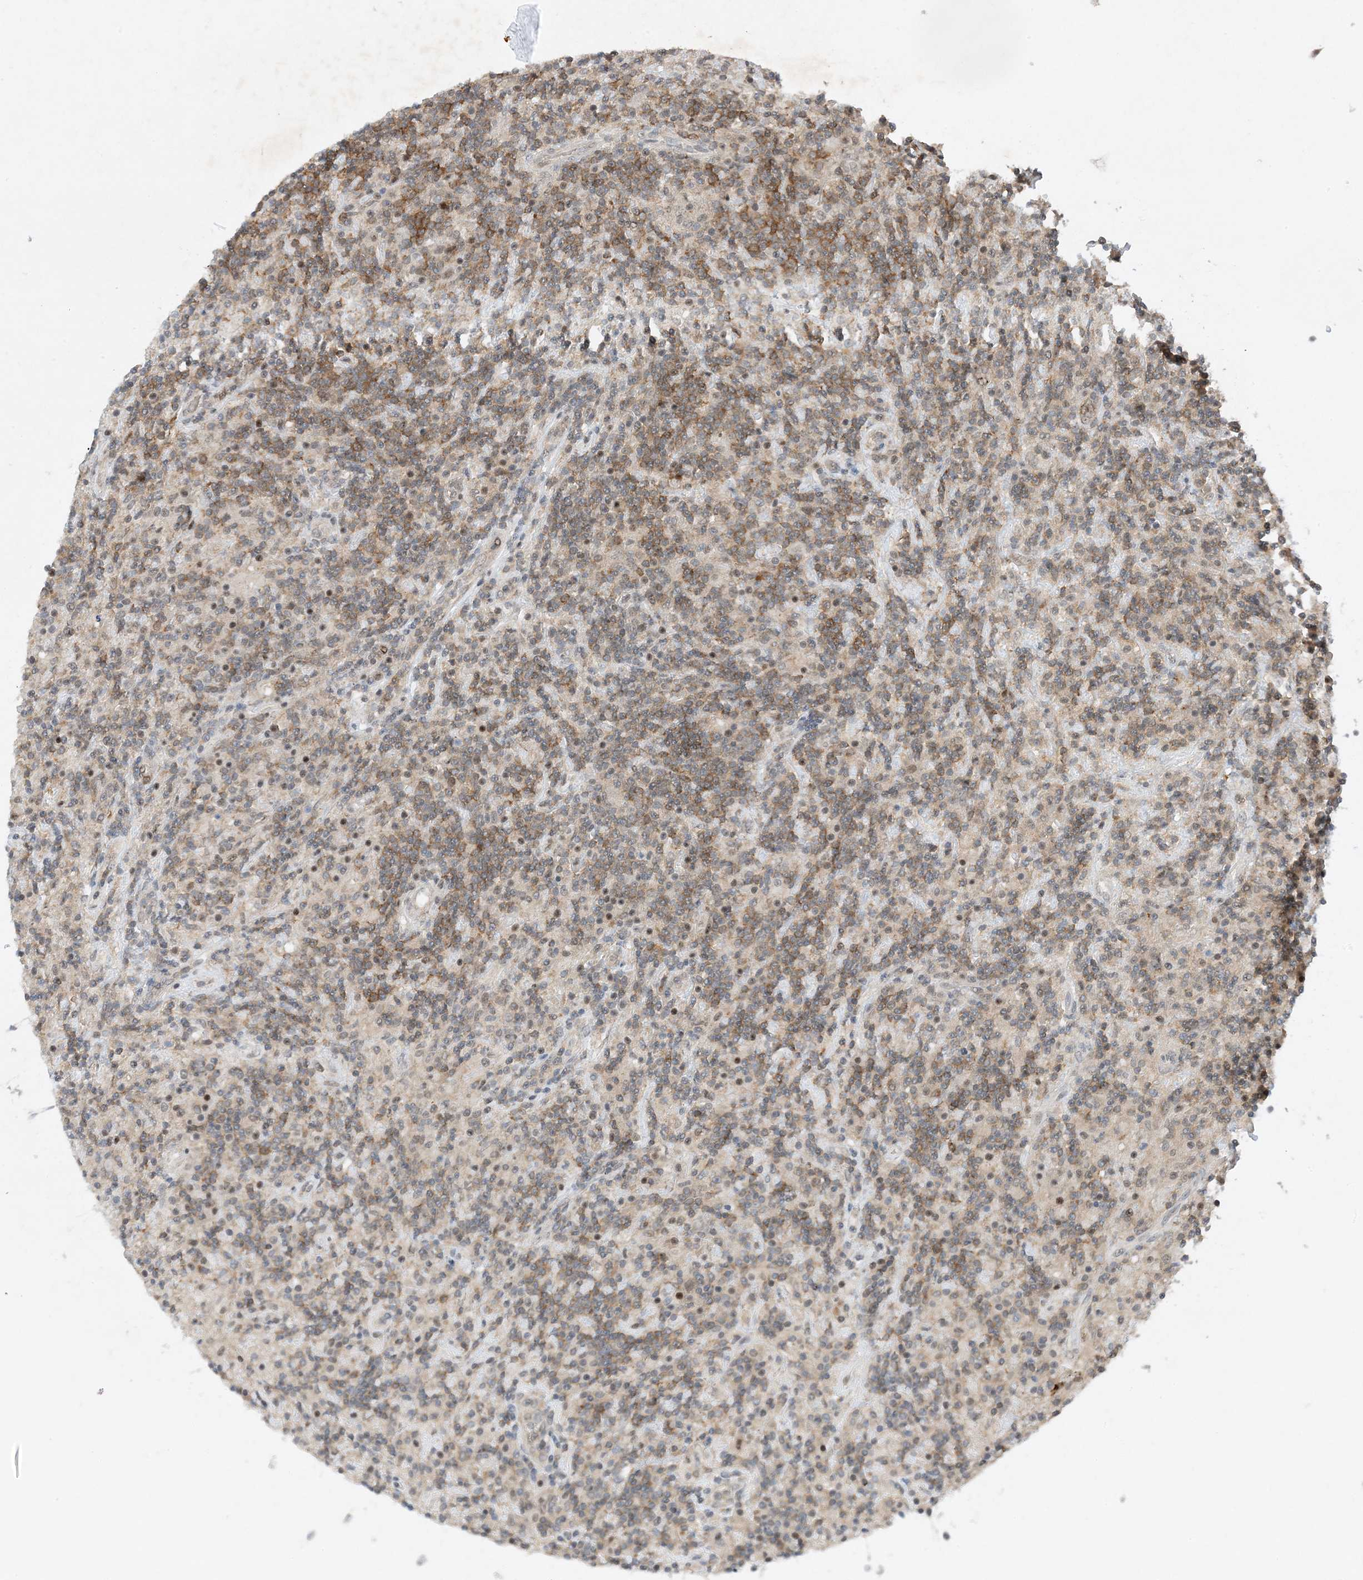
{"staining": {"intensity": "negative", "quantity": "none", "location": "none"}, "tissue": "lymphoma", "cell_type": "Tumor cells", "image_type": "cancer", "snomed": [{"axis": "morphology", "description": "Hodgkin's disease, NOS"}, {"axis": "topography", "description": "Lymph node"}], "caption": "Immunohistochemistry (IHC) photomicrograph of neoplastic tissue: human Hodgkin's disease stained with DAB (3,3'-diaminobenzidine) displays no significant protein positivity in tumor cells.", "gene": "MAST3", "patient": {"sex": "male", "age": 70}}